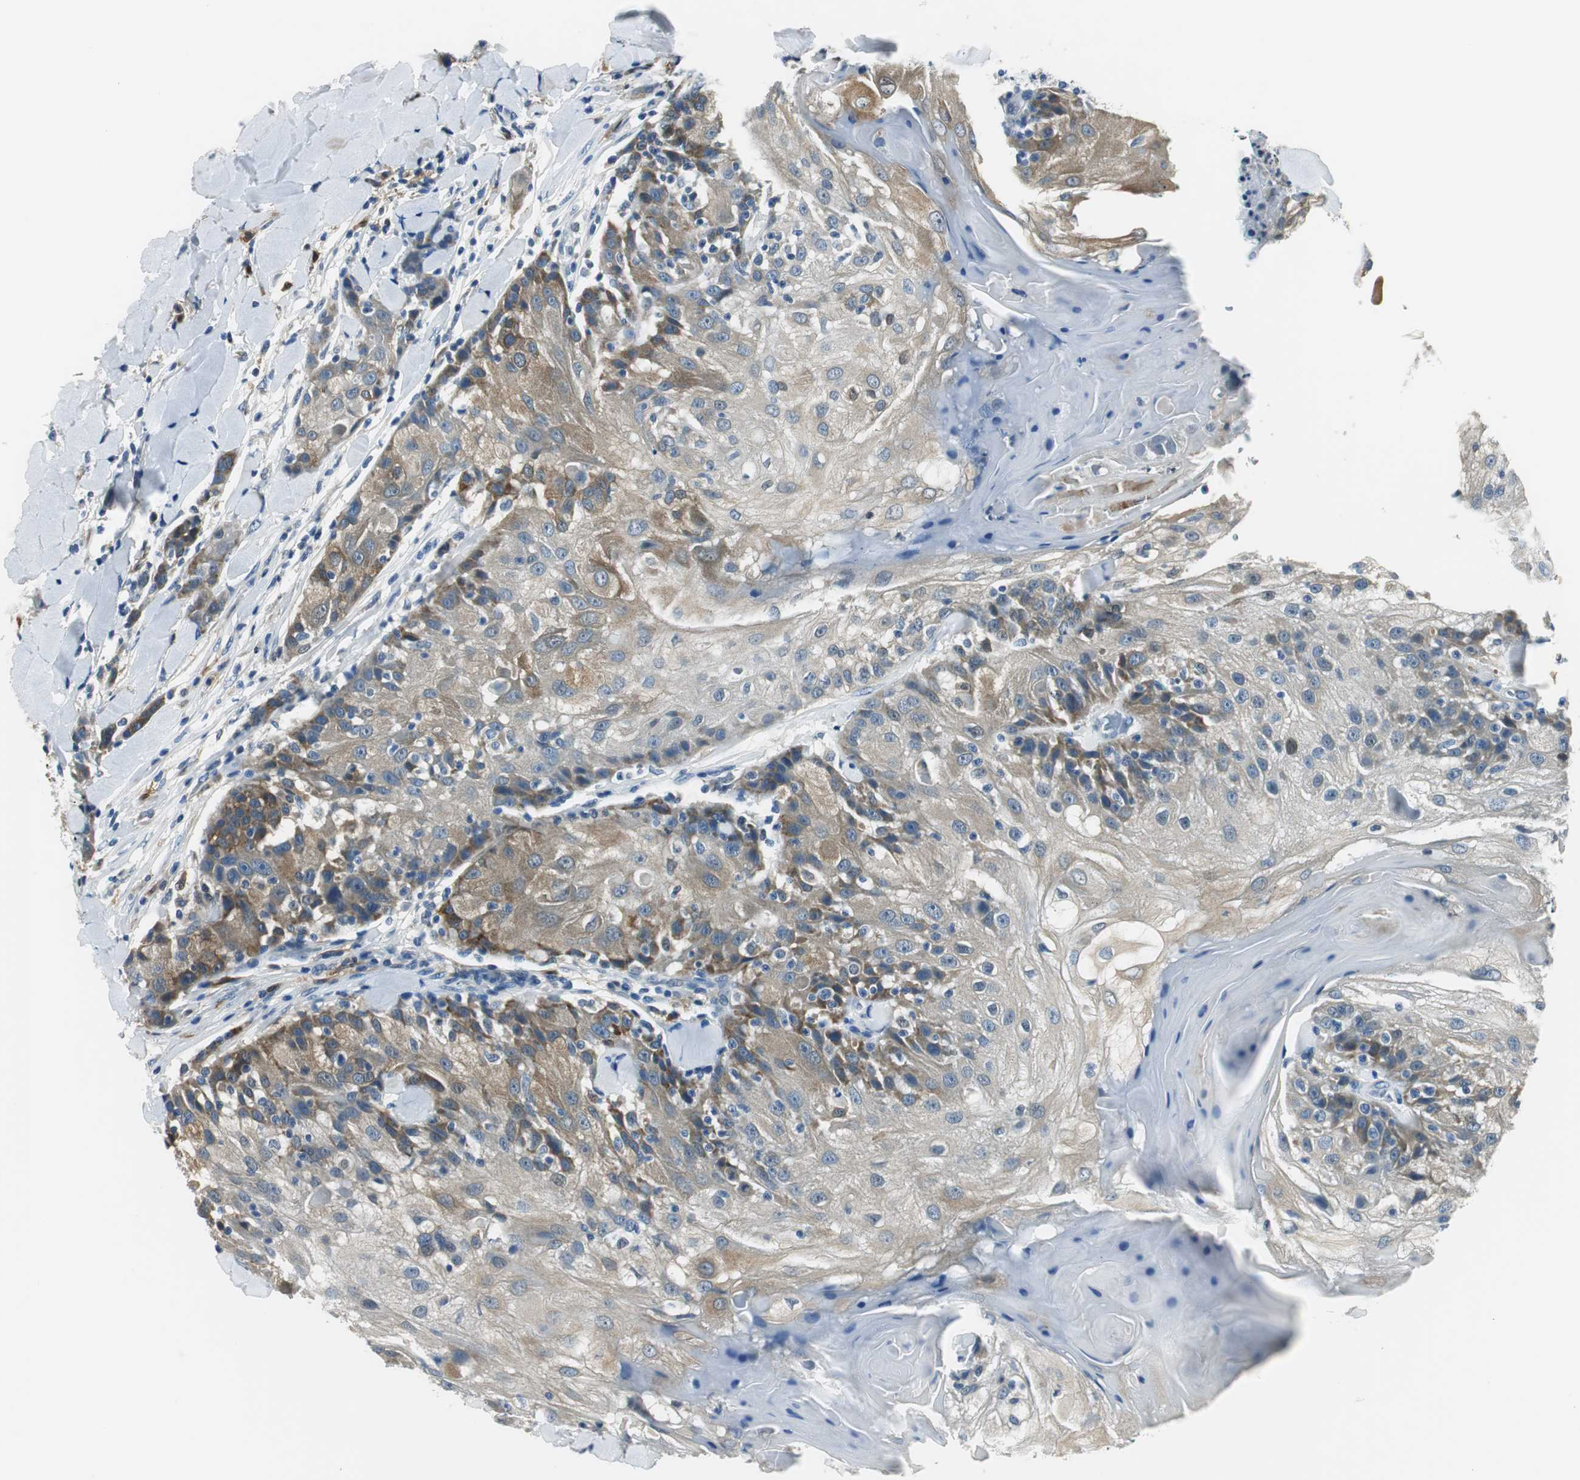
{"staining": {"intensity": "weak", "quantity": "25%-75%", "location": "cytoplasmic/membranous"}, "tissue": "skin cancer", "cell_type": "Tumor cells", "image_type": "cancer", "snomed": [{"axis": "morphology", "description": "Normal tissue, NOS"}, {"axis": "morphology", "description": "Squamous cell carcinoma, NOS"}, {"axis": "topography", "description": "Skin"}], "caption": "Tumor cells display weak cytoplasmic/membranous expression in approximately 25%-75% of cells in skin cancer.", "gene": "ME1", "patient": {"sex": "female", "age": 83}}